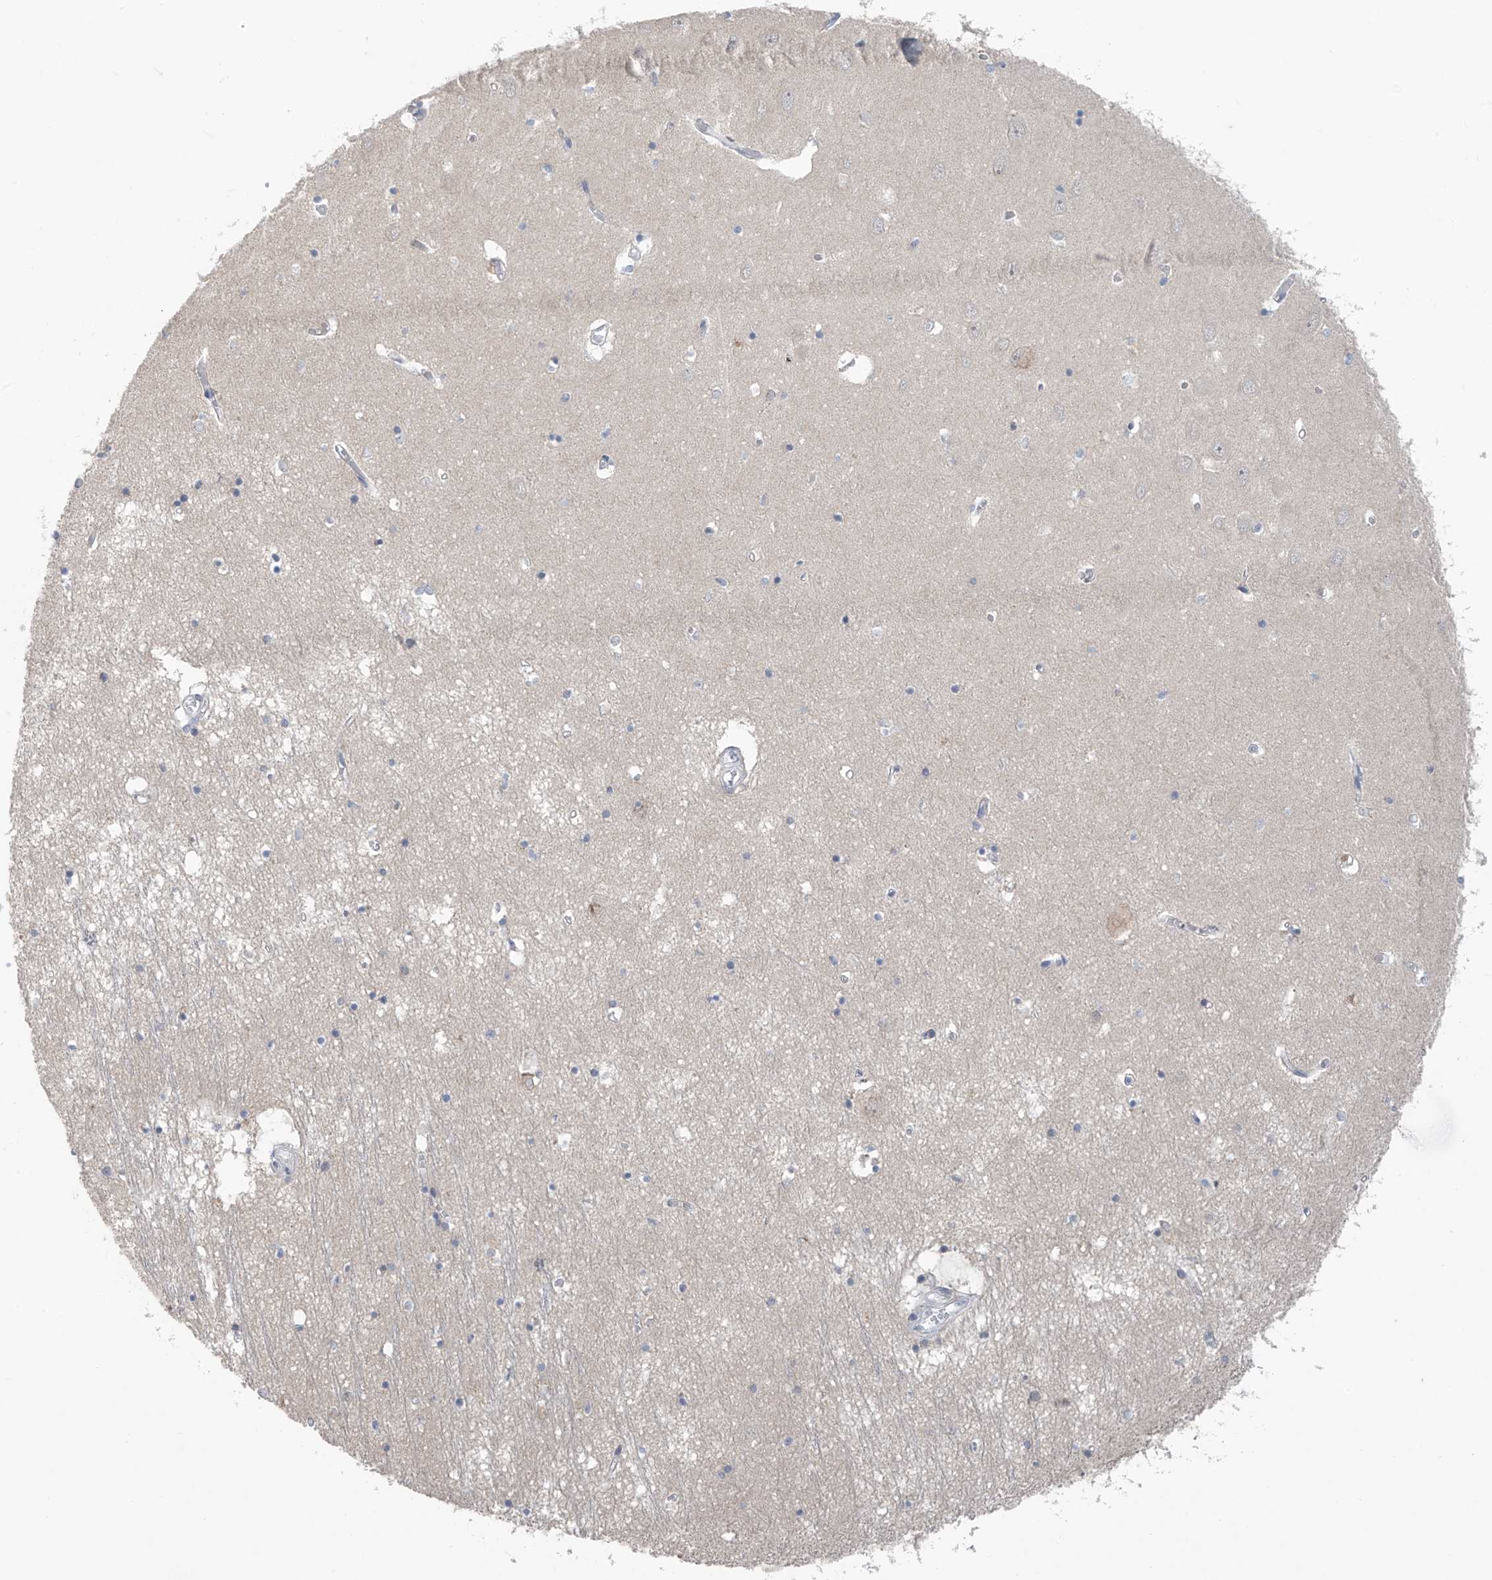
{"staining": {"intensity": "negative", "quantity": "none", "location": "none"}, "tissue": "hippocampus", "cell_type": "Glial cells", "image_type": "normal", "snomed": [{"axis": "morphology", "description": "Normal tissue, NOS"}, {"axis": "topography", "description": "Hippocampus"}], "caption": "An image of human hippocampus is negative for staining in glial cells. The staining is performed using DAB (3,3'-diaminobenzidine) brown chromogen with nuclei counter-stained in using hematoxylin.", "gene": "CYP4V2", "patient": {"sex": "male", "age": 70}}